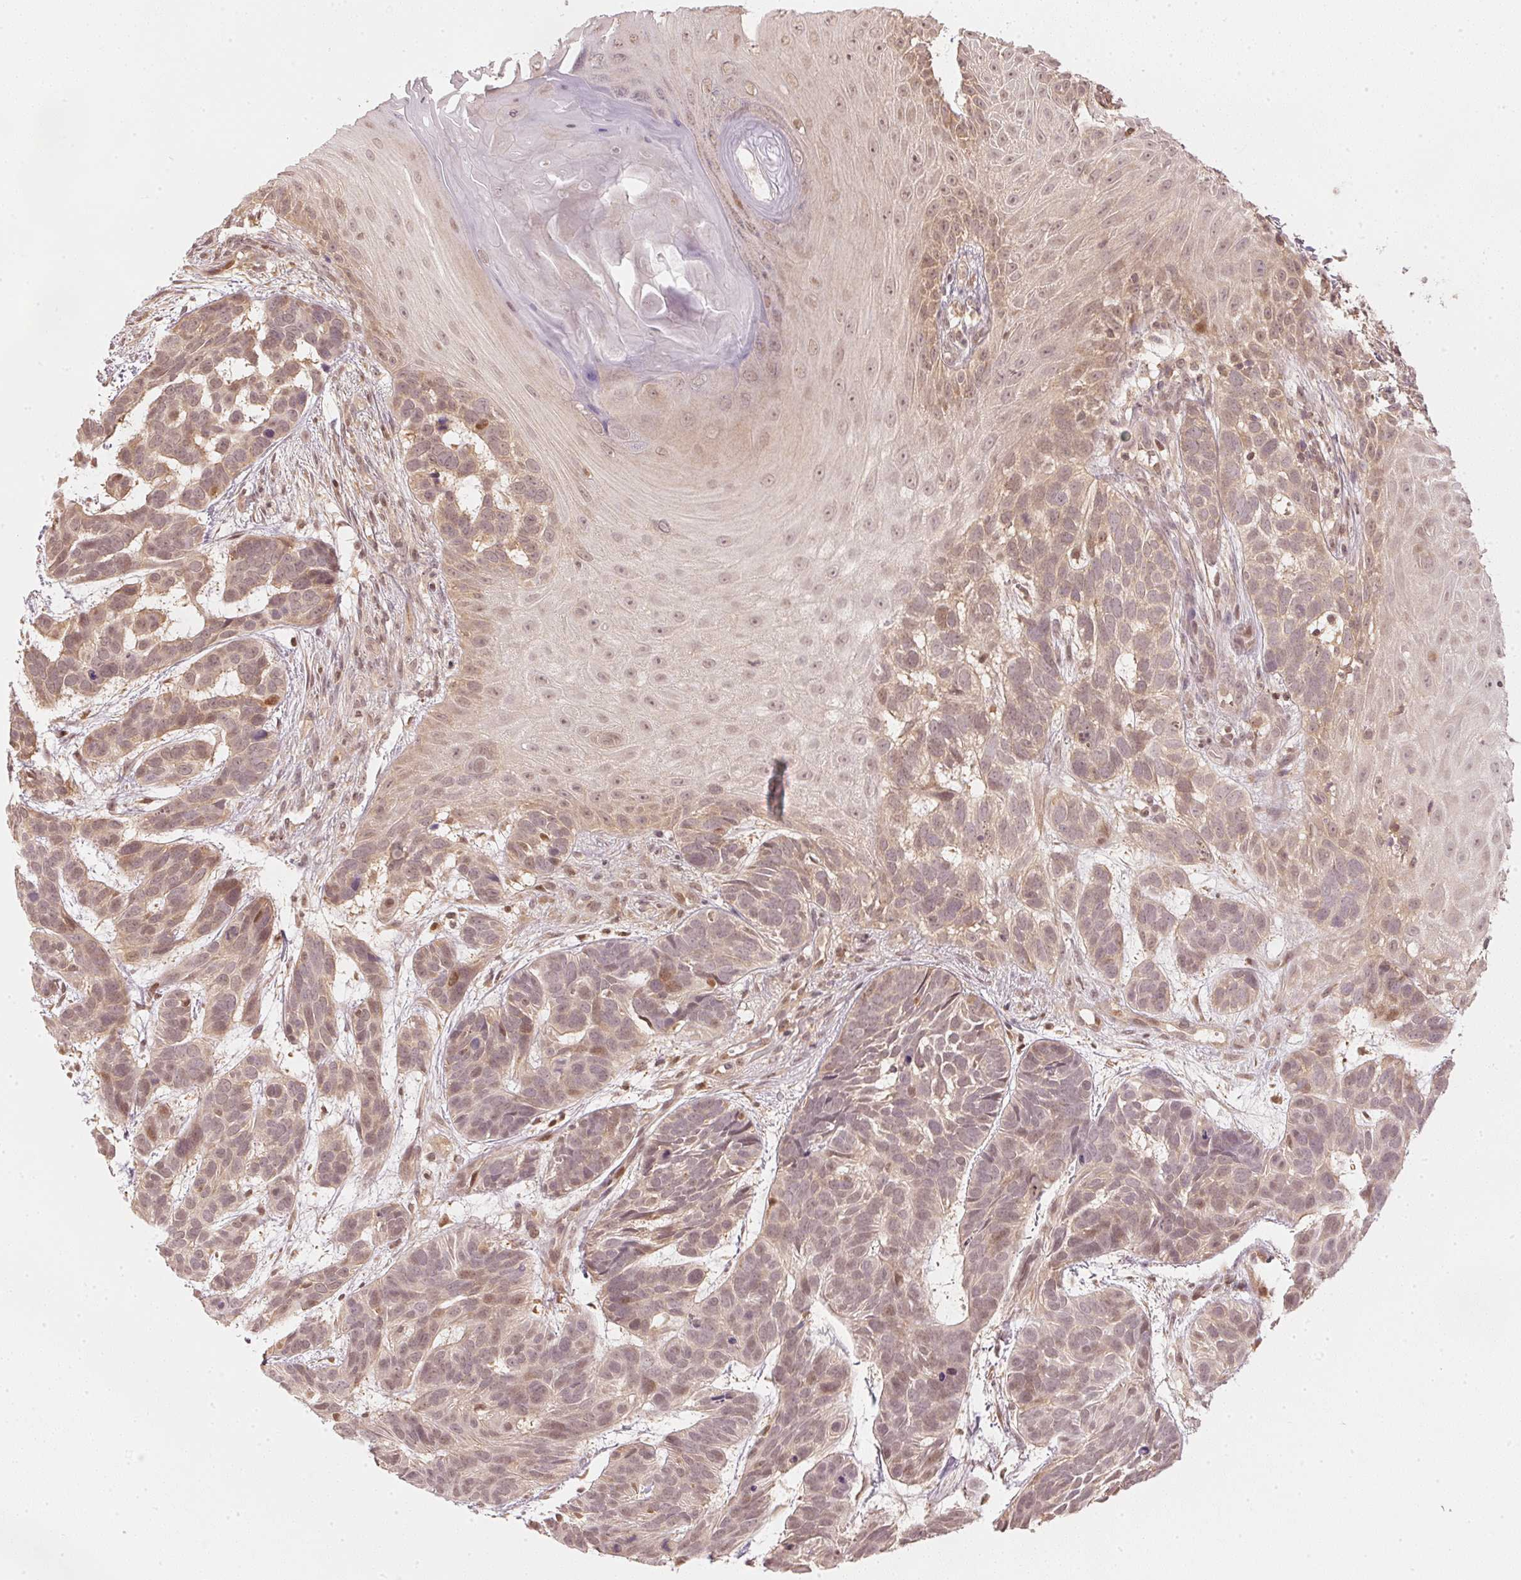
{"staining": {"intensity": "weak", "quantity": ">75%", "location": "cytoplasmic/membranous,nuclear"}, "tissue": "skin cancer", "cell_type": "Tumor cells", "image_type": "cancer", "snomed": [{"axis": "morphology", "description": "Basal cell carcinoma"}, {"axis": "topography", "description": "Skin"}], "caption": "Tumor cells display weak cytoplasmic/membranous and nuclear positivity in about >75% of cells in basal cell carcinoma (skin). (DAB (3,3'-diaminobenzidine) IHC with brightfield microscopy, high magnification).", "gene": "UBE2L3", "patient": {"sex": "male", "age": 78}}